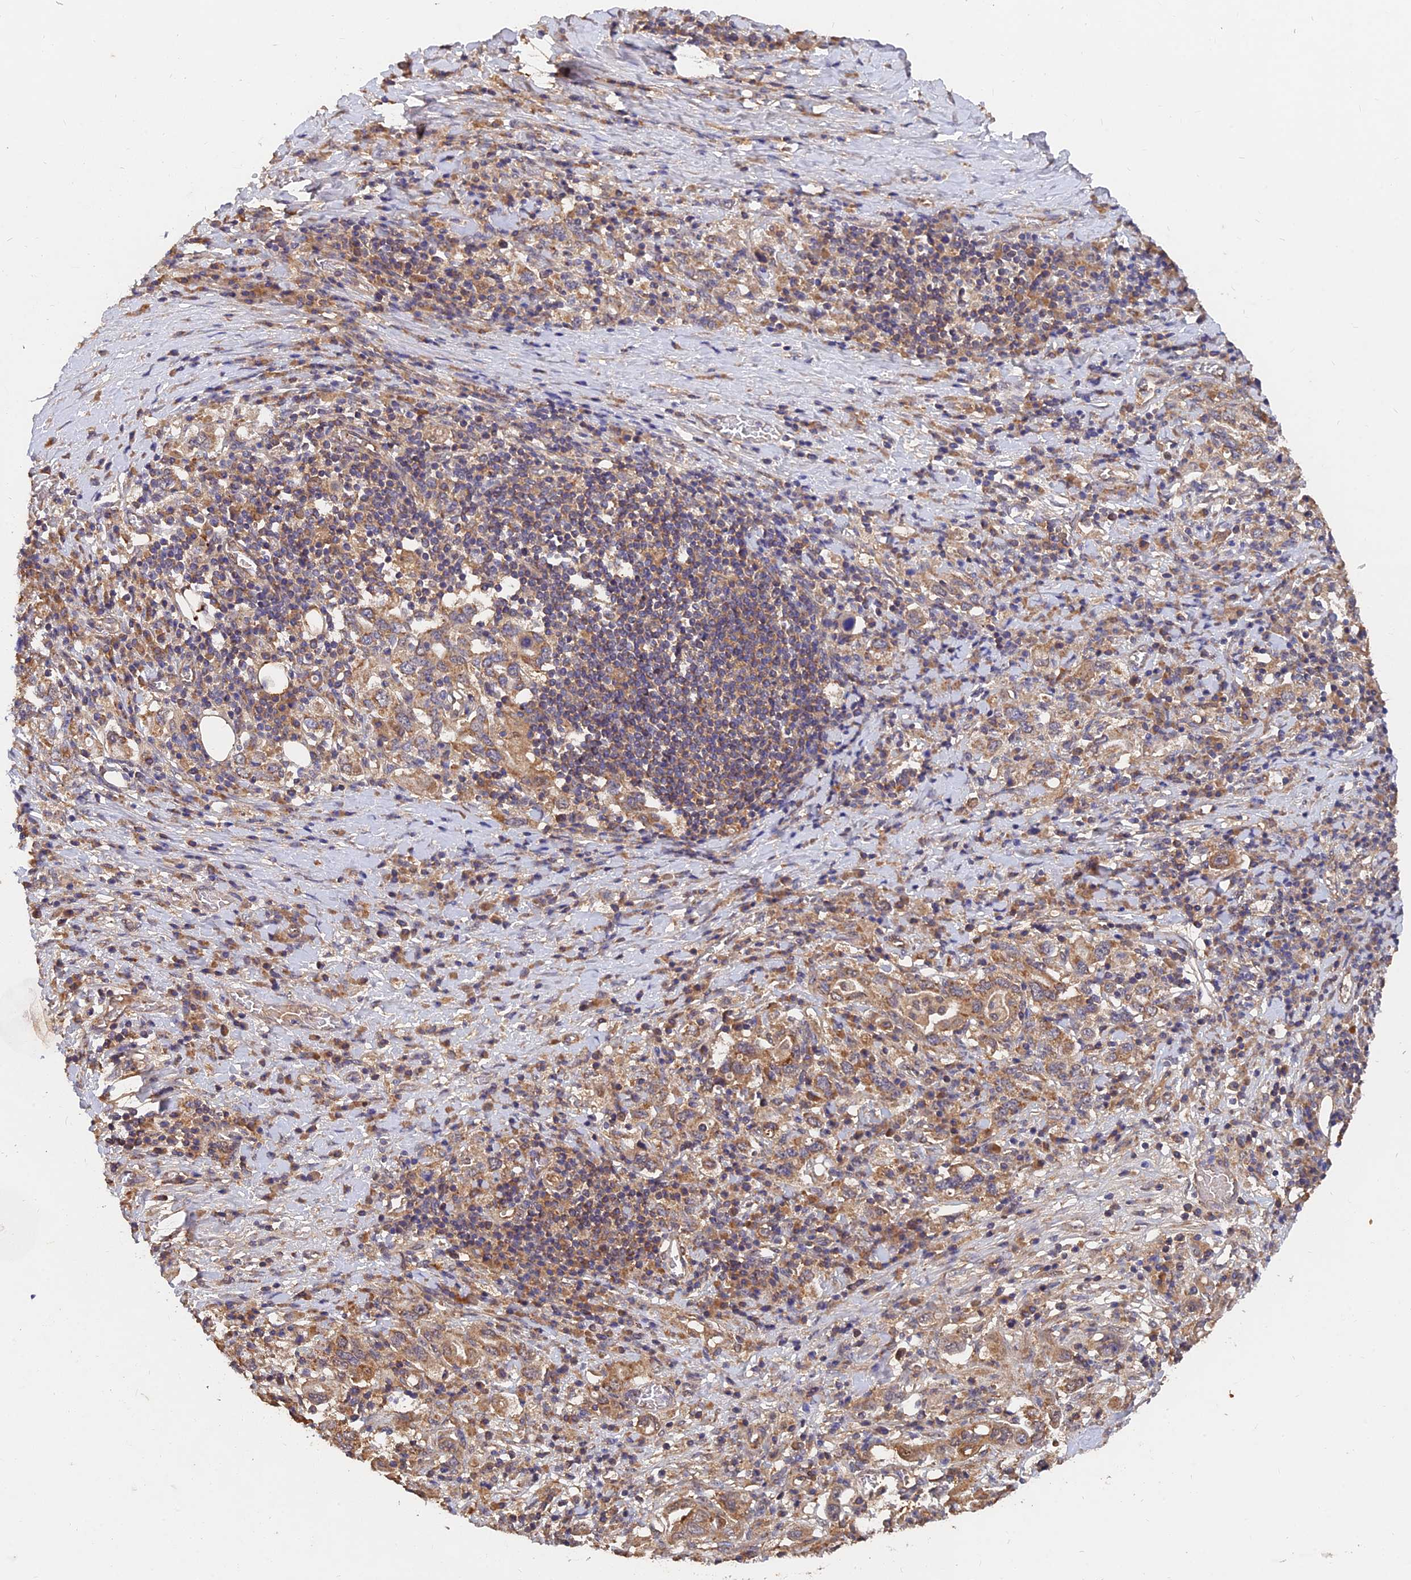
{"staining": {"intensity": "moderate", "quantity": ">75%", "location": "cytoplasmic/membranous"}, "tissue": "stomach cancer", "cell_type": "Tumor cells", "image_type": "cancer", "snomed": [{"axis": "morphology", "description": "Adenocarcinoma, NOS"}, {"axis": "topography", "description": "Stomach, upper"}, {"axis": "topography", "description": "Stomach"}], "caption": "Stomach cancer (adenocarcinoma) stained with a protein marker exhibits moderate staining in tumor cells.", "gene": "SLC38A11", "patient": {"sex": "male", "age": 62}}